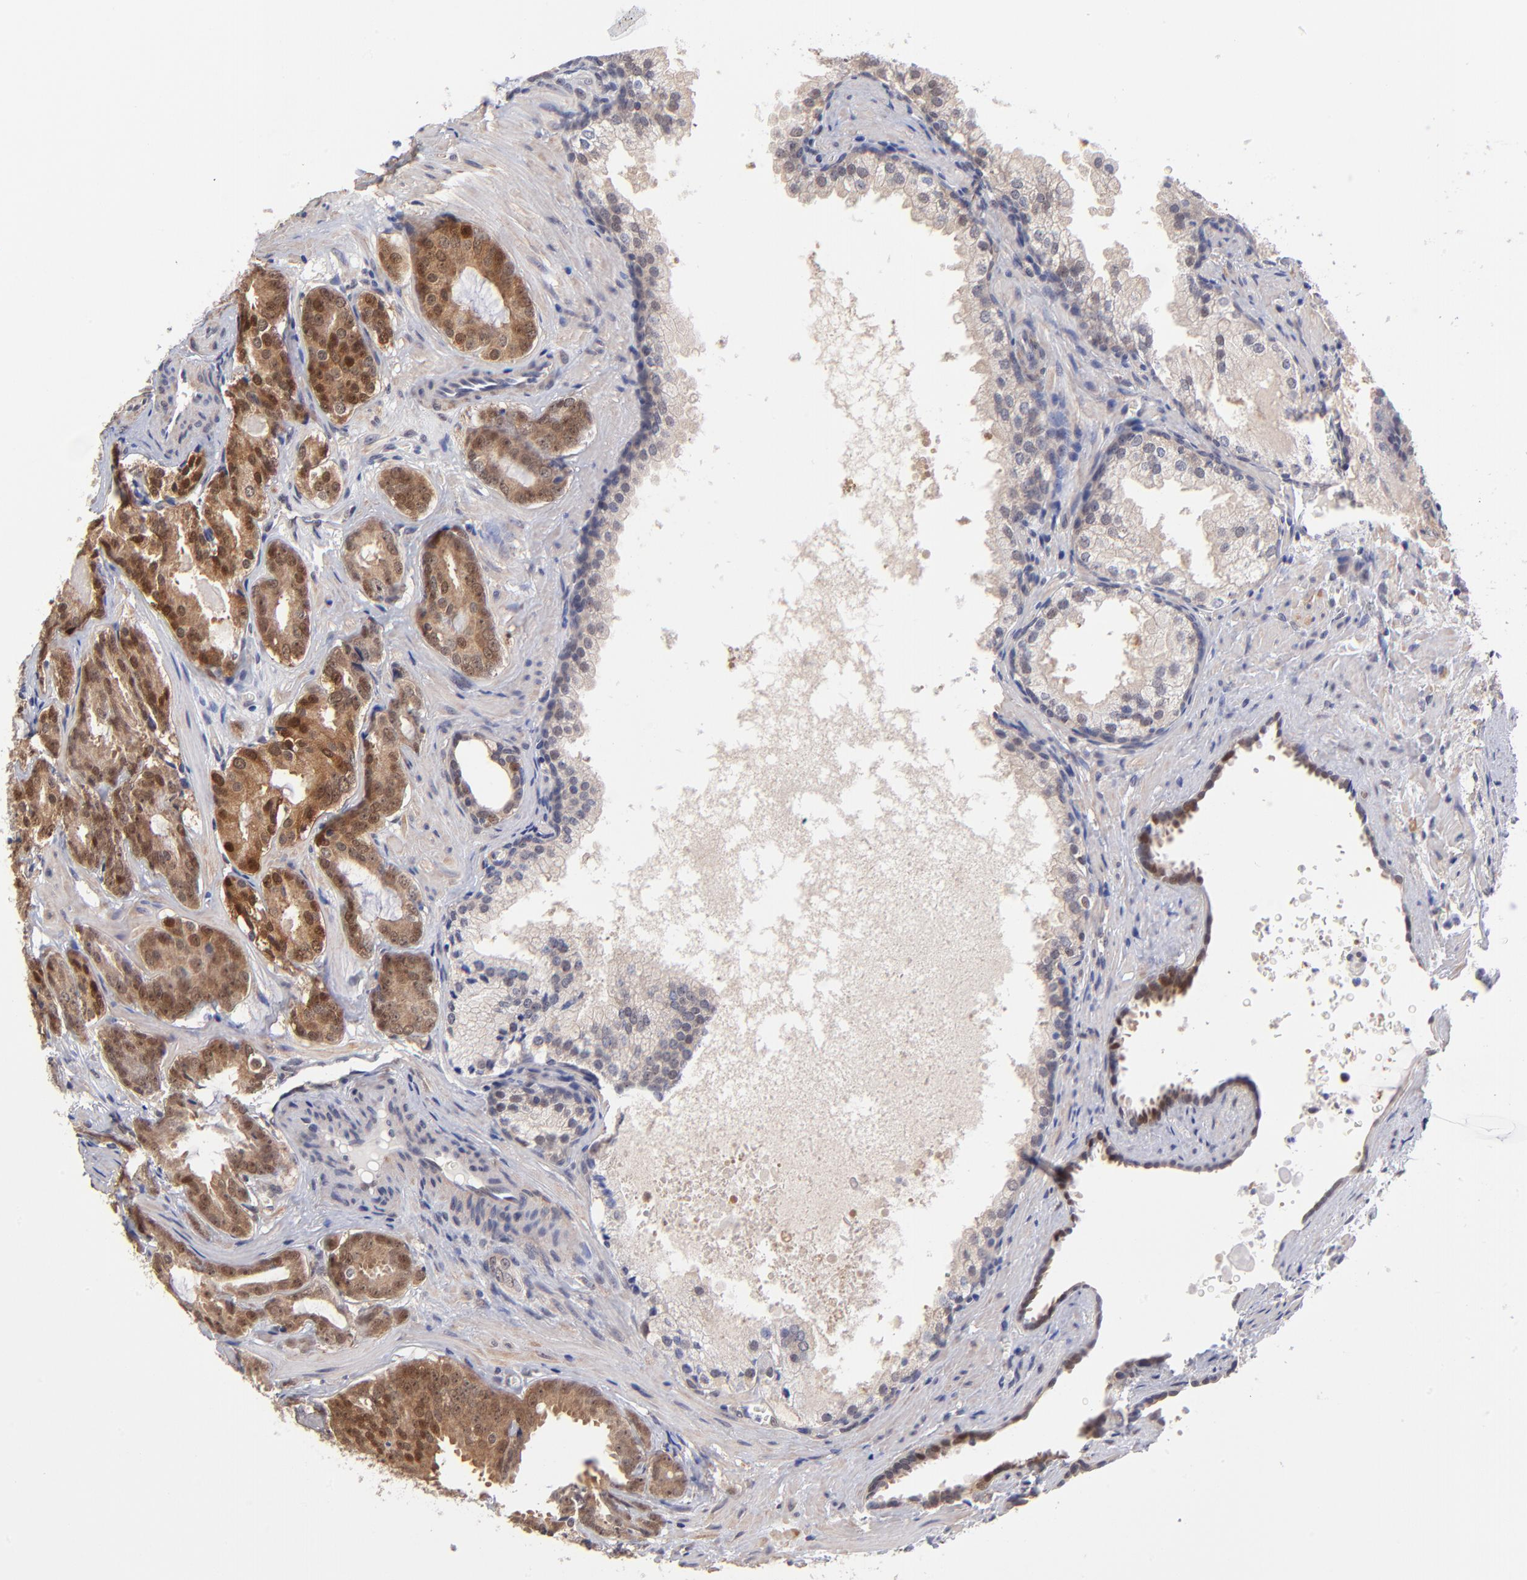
{"staining": {"intensity": "strong", "quantity": ">75%", "location": "cytoplasmic/membranous"}, "tissue": "prostate cancer", "cell_type": "Tumor cells", "image_type": "cancer", "snomed": [{"axis": "morphology", "description": "Adenocarcinoma, Medium grade"}, {"axis": "topography", "description": "Prostate"}], "caption": "Strong cytoplasmic/membranous positivity for a protein is appreciated in approximately >75% of tumor cells of prostate adenocarcinoma (medium-grade) using IHC.", "gene": "UBE2E3", "patient": {"sex": "male", "age": 64}}